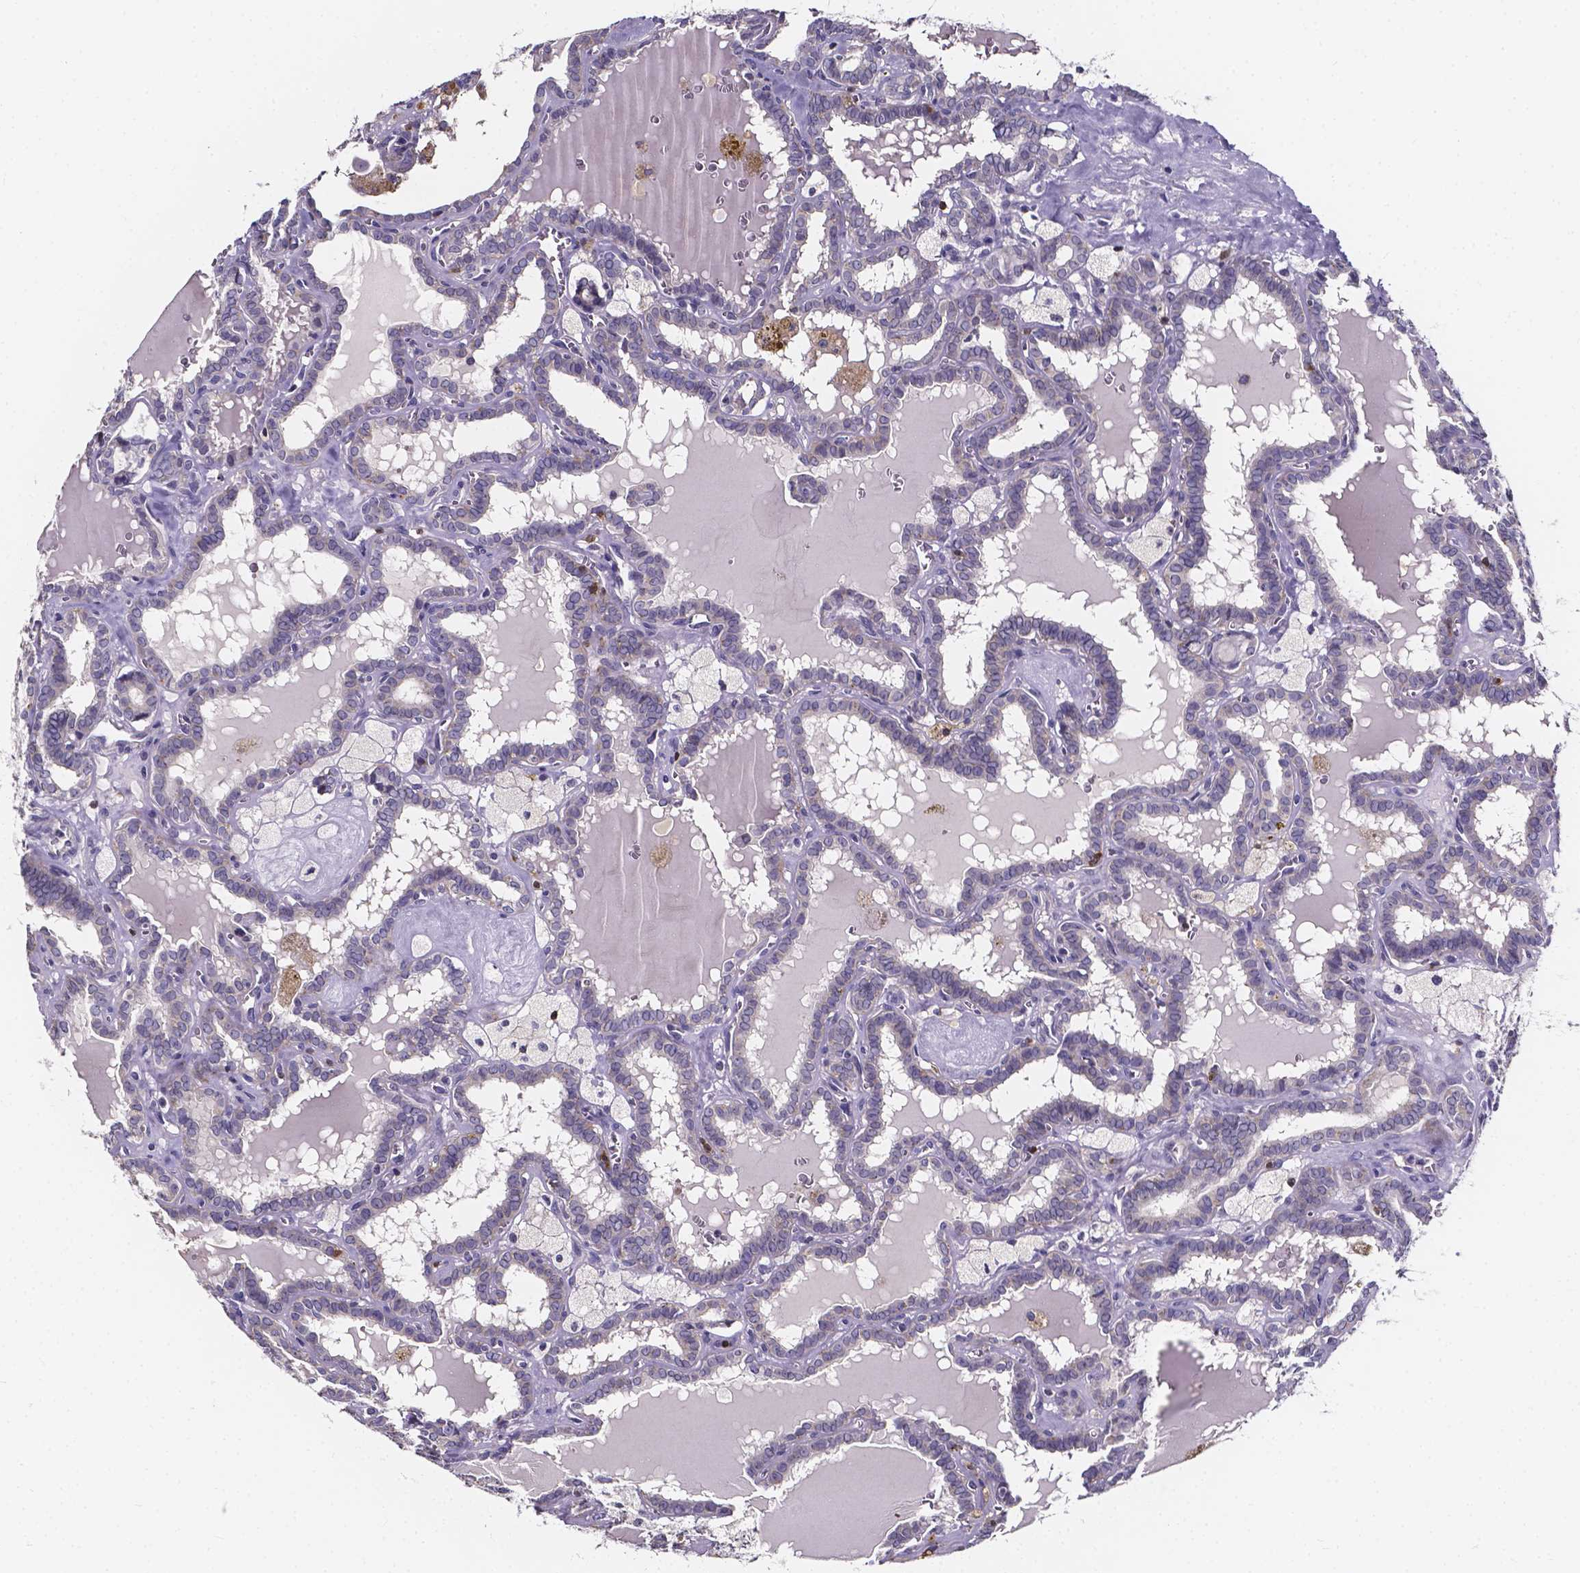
{"staining": {"intensity": "negative", "quantity": "none", "location": "none"}, "tissue": "thyroid cancer", "cell_type": "Tumor cells", "image_type": "cancer", "snomed": [{"axis": "morphology", "description": "Papillary adenocarcinoma, NOS"}, {"axis": "topography", "description": "Thyroid gland"}], "caption": "DAB immunohistochemical staining of papillary adenocarcinoma (thyroid) displays no significant staining in tumor cells.", "gene": "THEMIS", "patient": {"sex": "female", "age": 39}}